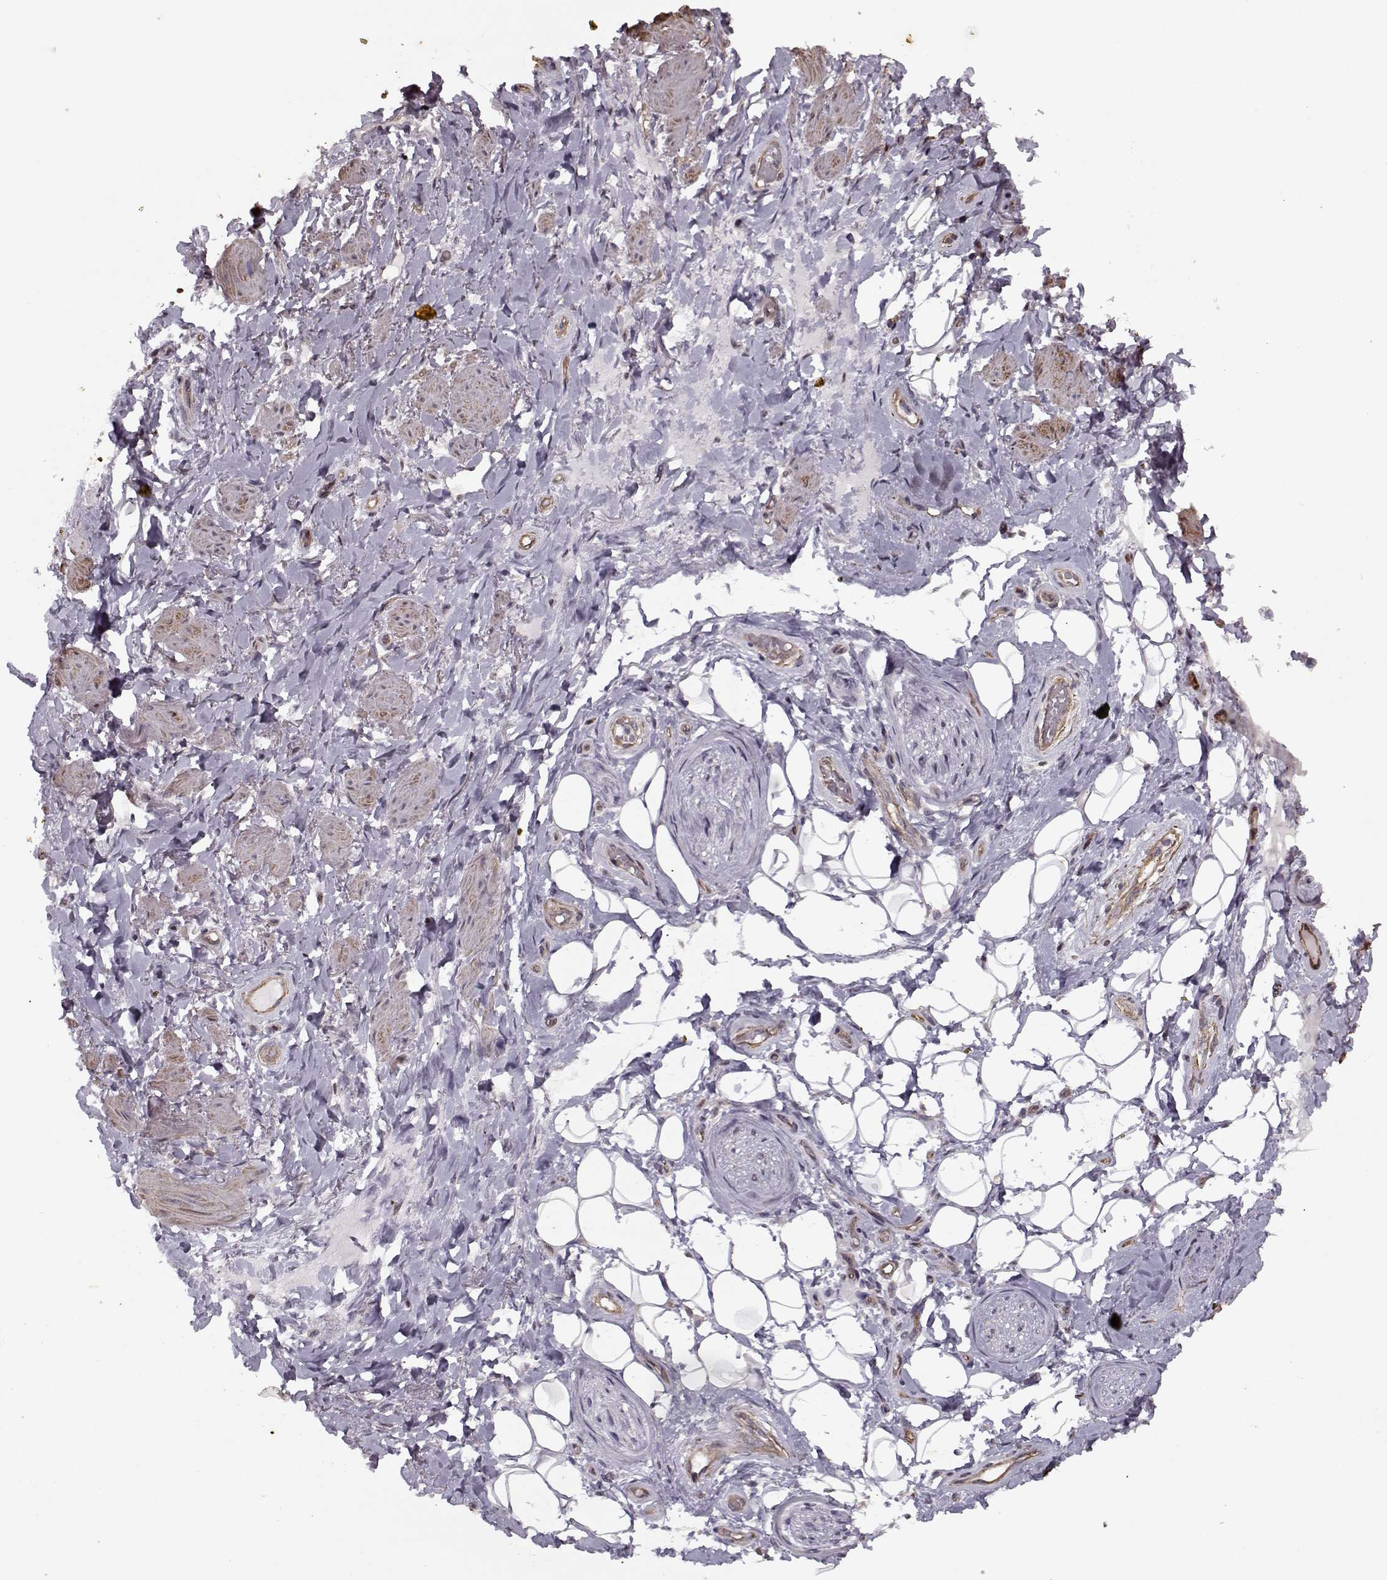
{"staining": {"intensity": "negative", "quantity": "none", "location": "none"}, "tissue": "adipose tissue", "cell_type": "Adipocytes", "image_type": "normal", "snomed": [{"axis": "morphology", "description": "Normal tissue, NOS"}, {"axis": "topography", "description": "Anal"}, {"axis": "topography", "description": "Peripheral nerve tissue"}], "caption": "Adipocytes show no significant protein staining in benign adipose tissue.", "gene": "KRT9", "patient": {"sex": "male", "age": 53}}